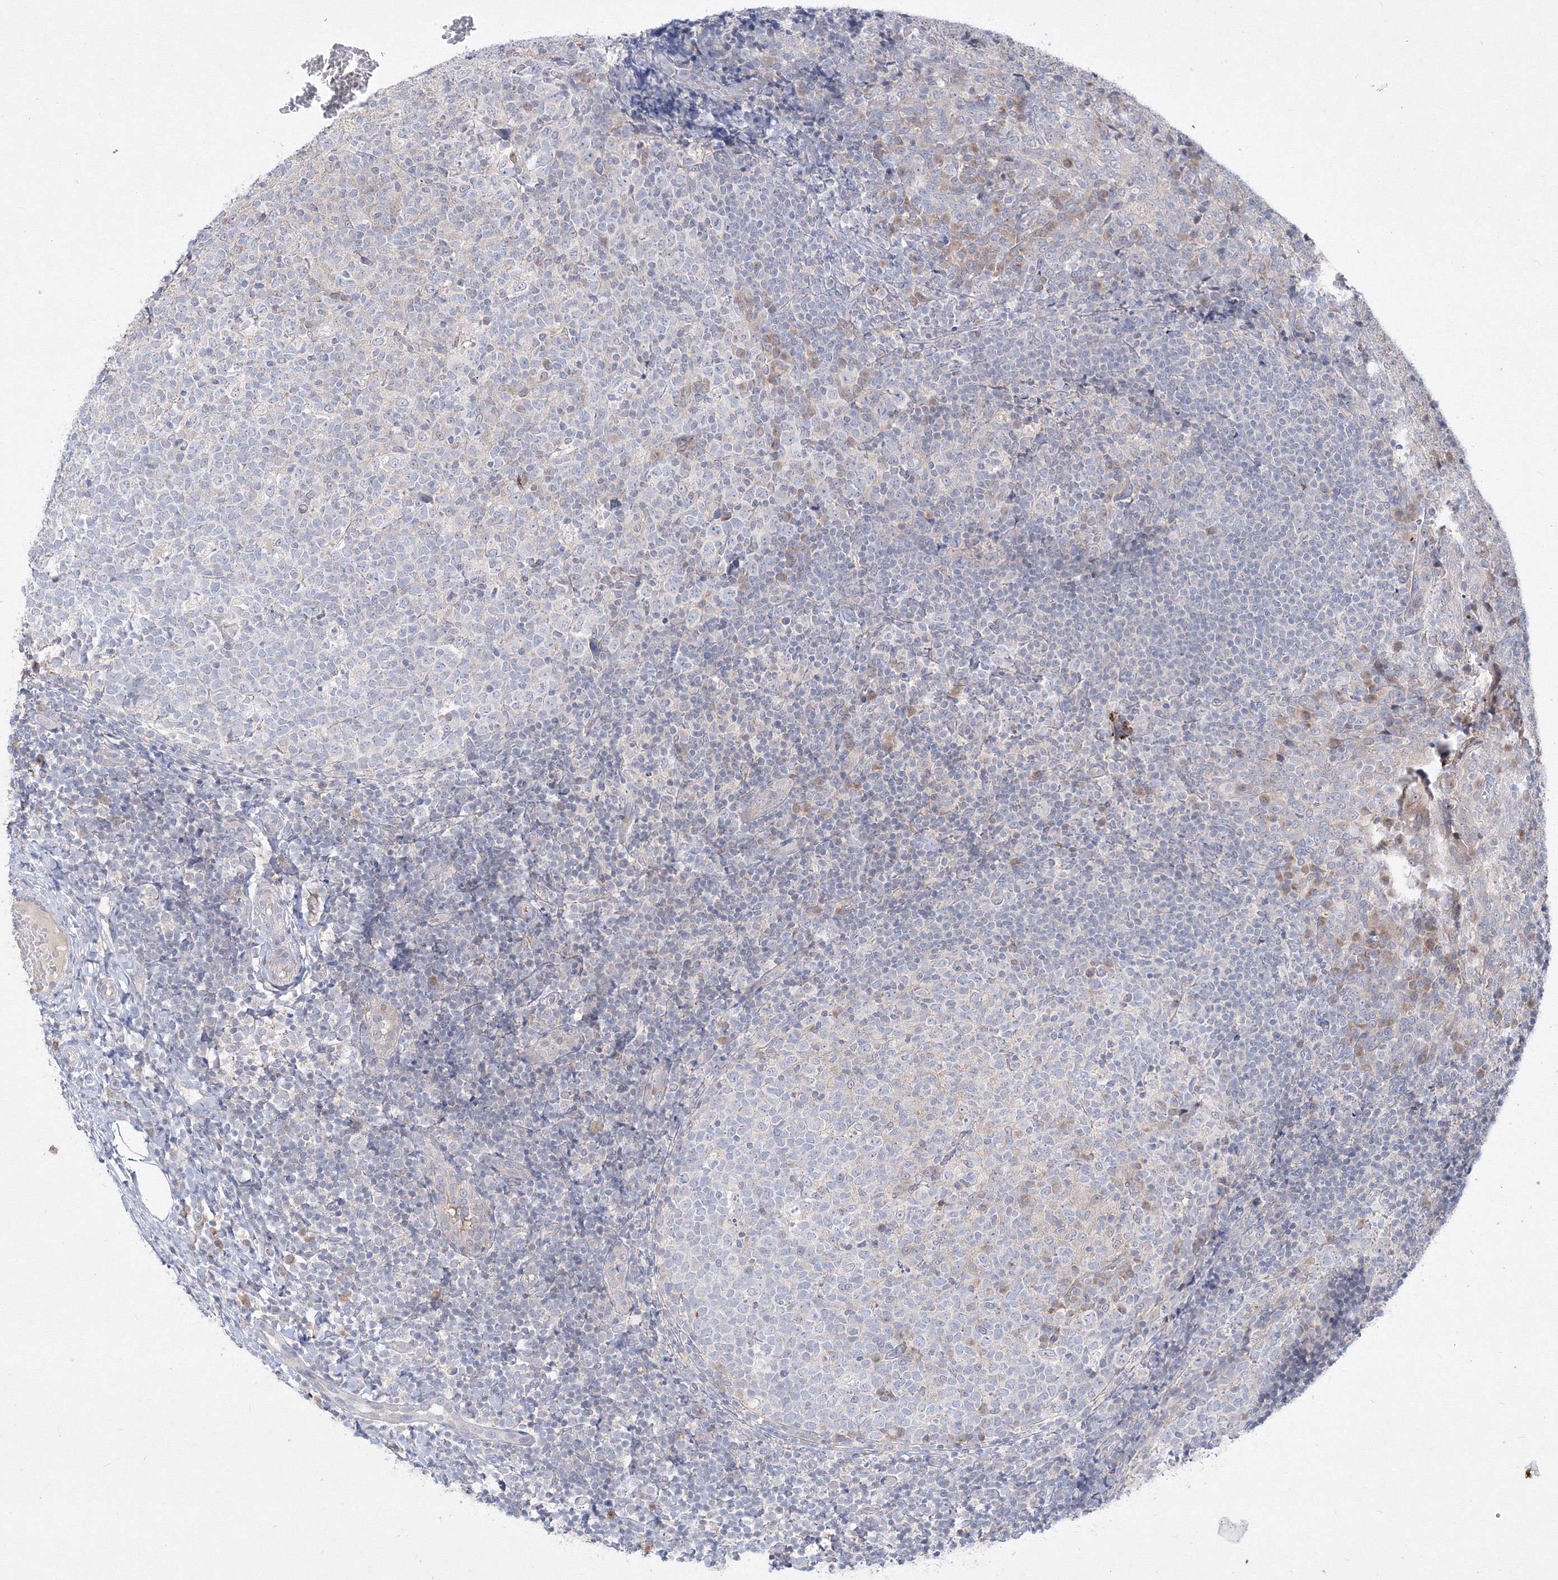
{"staining": {"intensity": "weak", "quantity": "<25%", "location": "cytoplasmic/membranous"}, "tissue": "tonsil", "cell_type": "Germinal center cells", "image_type": "normal", "snomed": [{"axis": "morphology", "description": "Normal tissue, NOS"}, {"axis": "topography", "description": "Tonsil"}], "caption": "Immunohistochemistry (IHC) of unremarkable human tonsil displays no positivity in germinal center cells.", "gene": "FBXL8", "patient": {"sex": "female", "age": 19}}